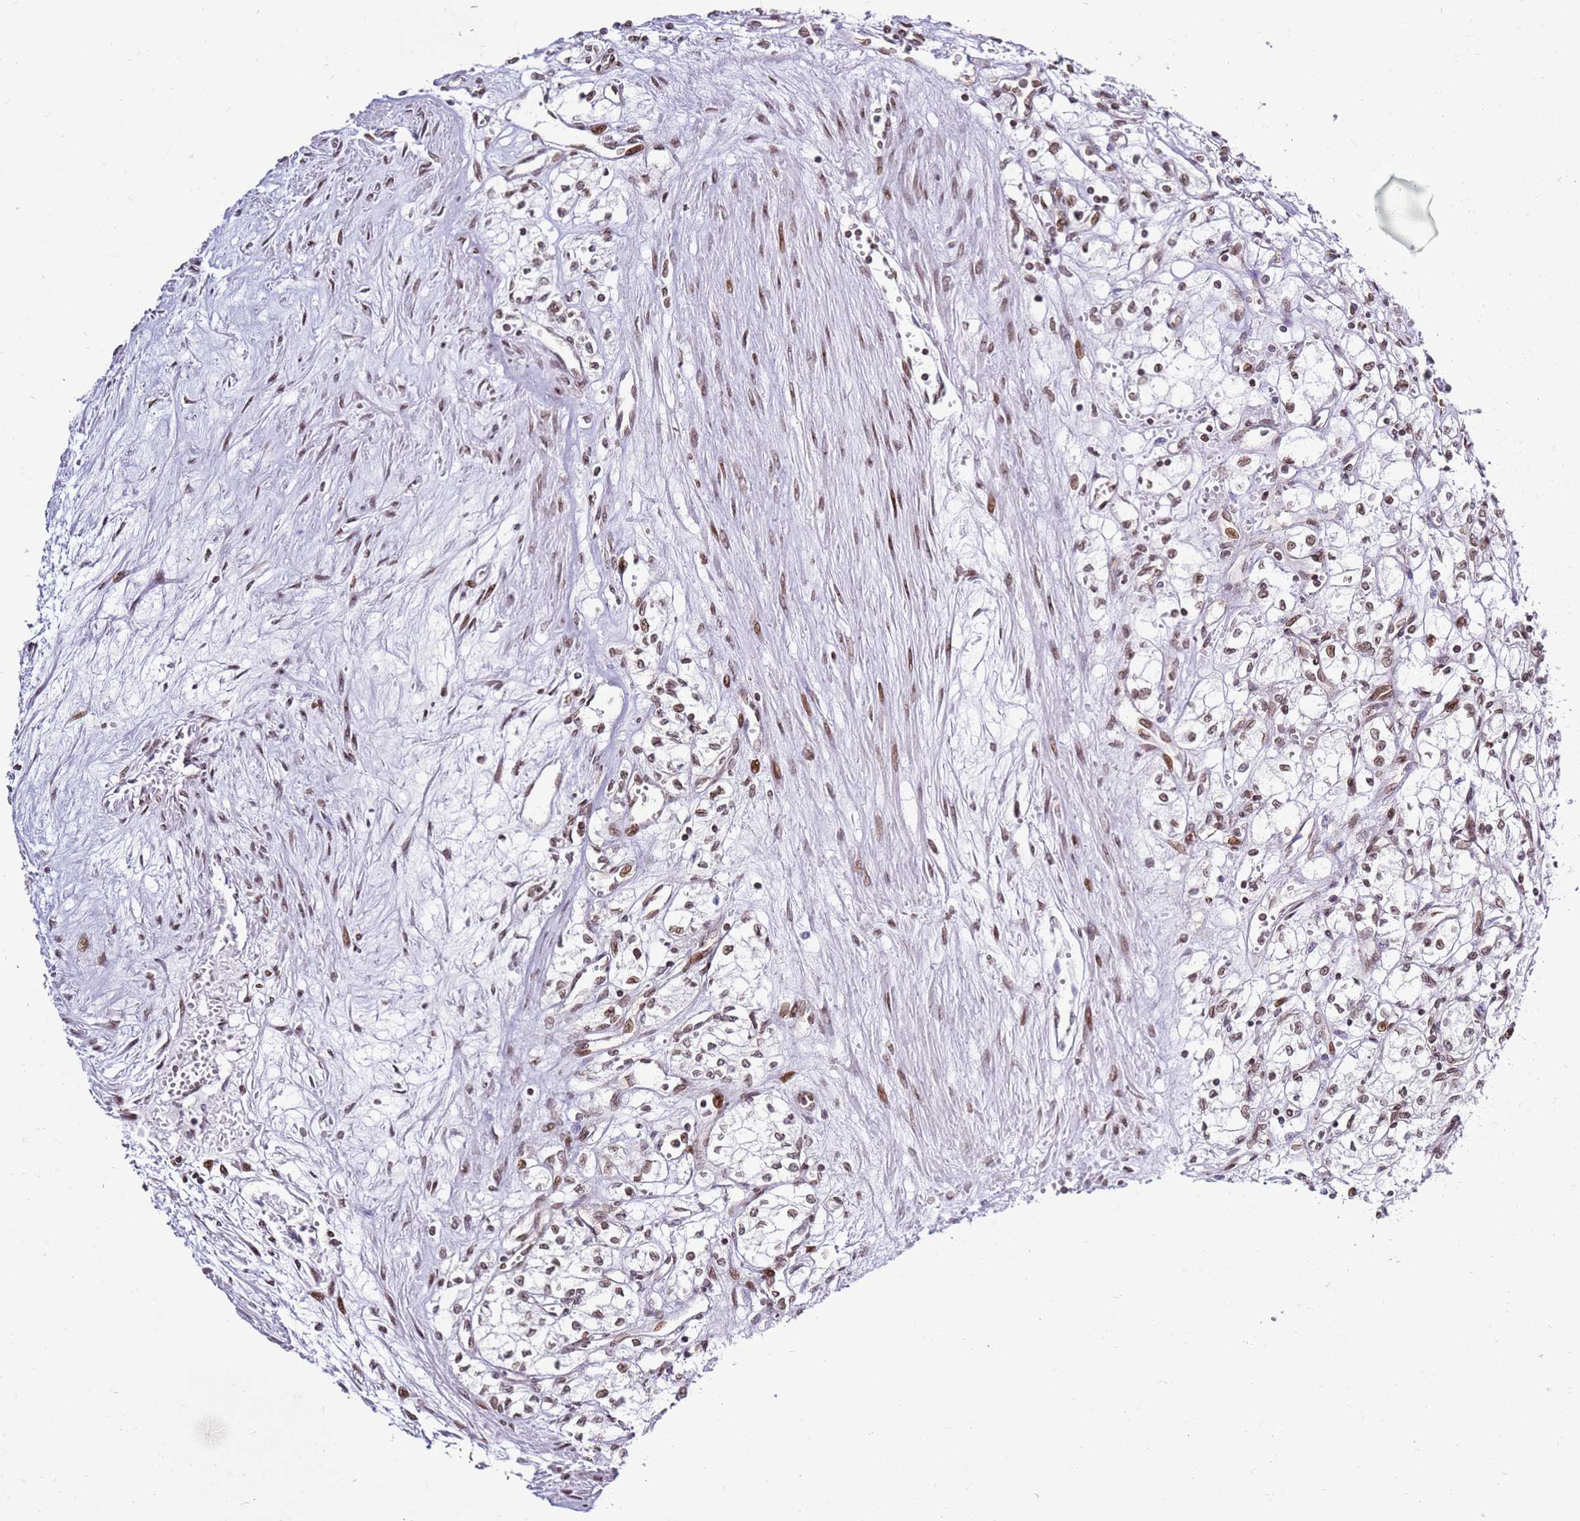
{"staining": {"intensity": "moderate", "quantity": ">75%", "location": "nuclear"}, "tissue": "renal cancer", "cell_type": "Tumor cells", "image_type": "cancer", "snomed": [{"axis": "morphology", "description": "Adenocarcinoma, NOS"}, {"axis": "topography", "description": "Kidney"}], "caption": "Human renal adenocarcinoma stained with a brown dye demonstrates moderate nuclear positive expression in approximately >75% of tumor cells.", "gene": "POU6F1", "patient": {"sex": "male", "age": 59}}